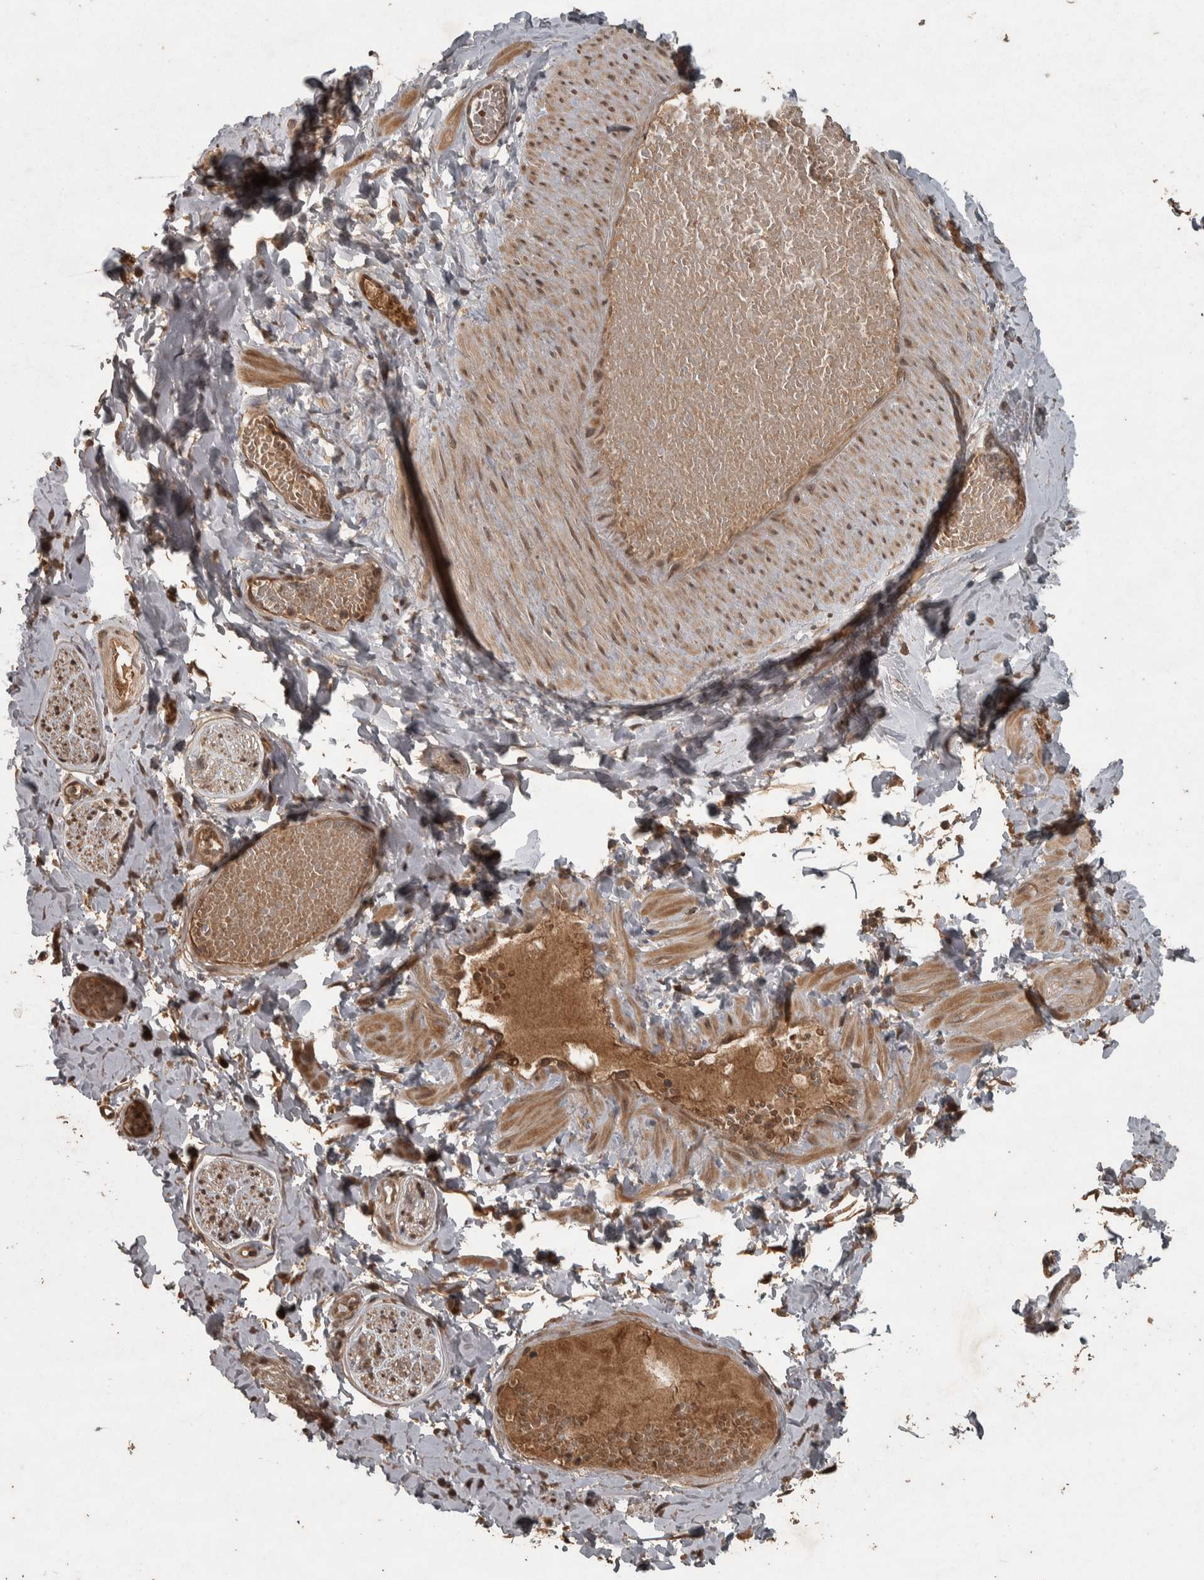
{"staining": {"intensity": "strong", "quantity": ">75%", "location": "cytoplasmic/membranous"}, "tissue": "adipose tissue", "cell_type": "Adipocytes", "image_type": "normal", "snomed": [{"axis": "morphology", "description": "Normal tissue, NOS"}, {"axis": "topography", "description": "Adipose tissue"}, {"axis": "topography", "description": "Vascular tissue"}, {"axis": "topography", "description": "Peripheral nerve tissue"}], "caption": "An image showing strong cytoplasmic/membranous positivity in approximately >75% of adipocytes in benign adipose tissue, as visualized by brown immunohistochemical staining.", "gene": "ACO1", "patient": {"sex": "male", "age": 25}}